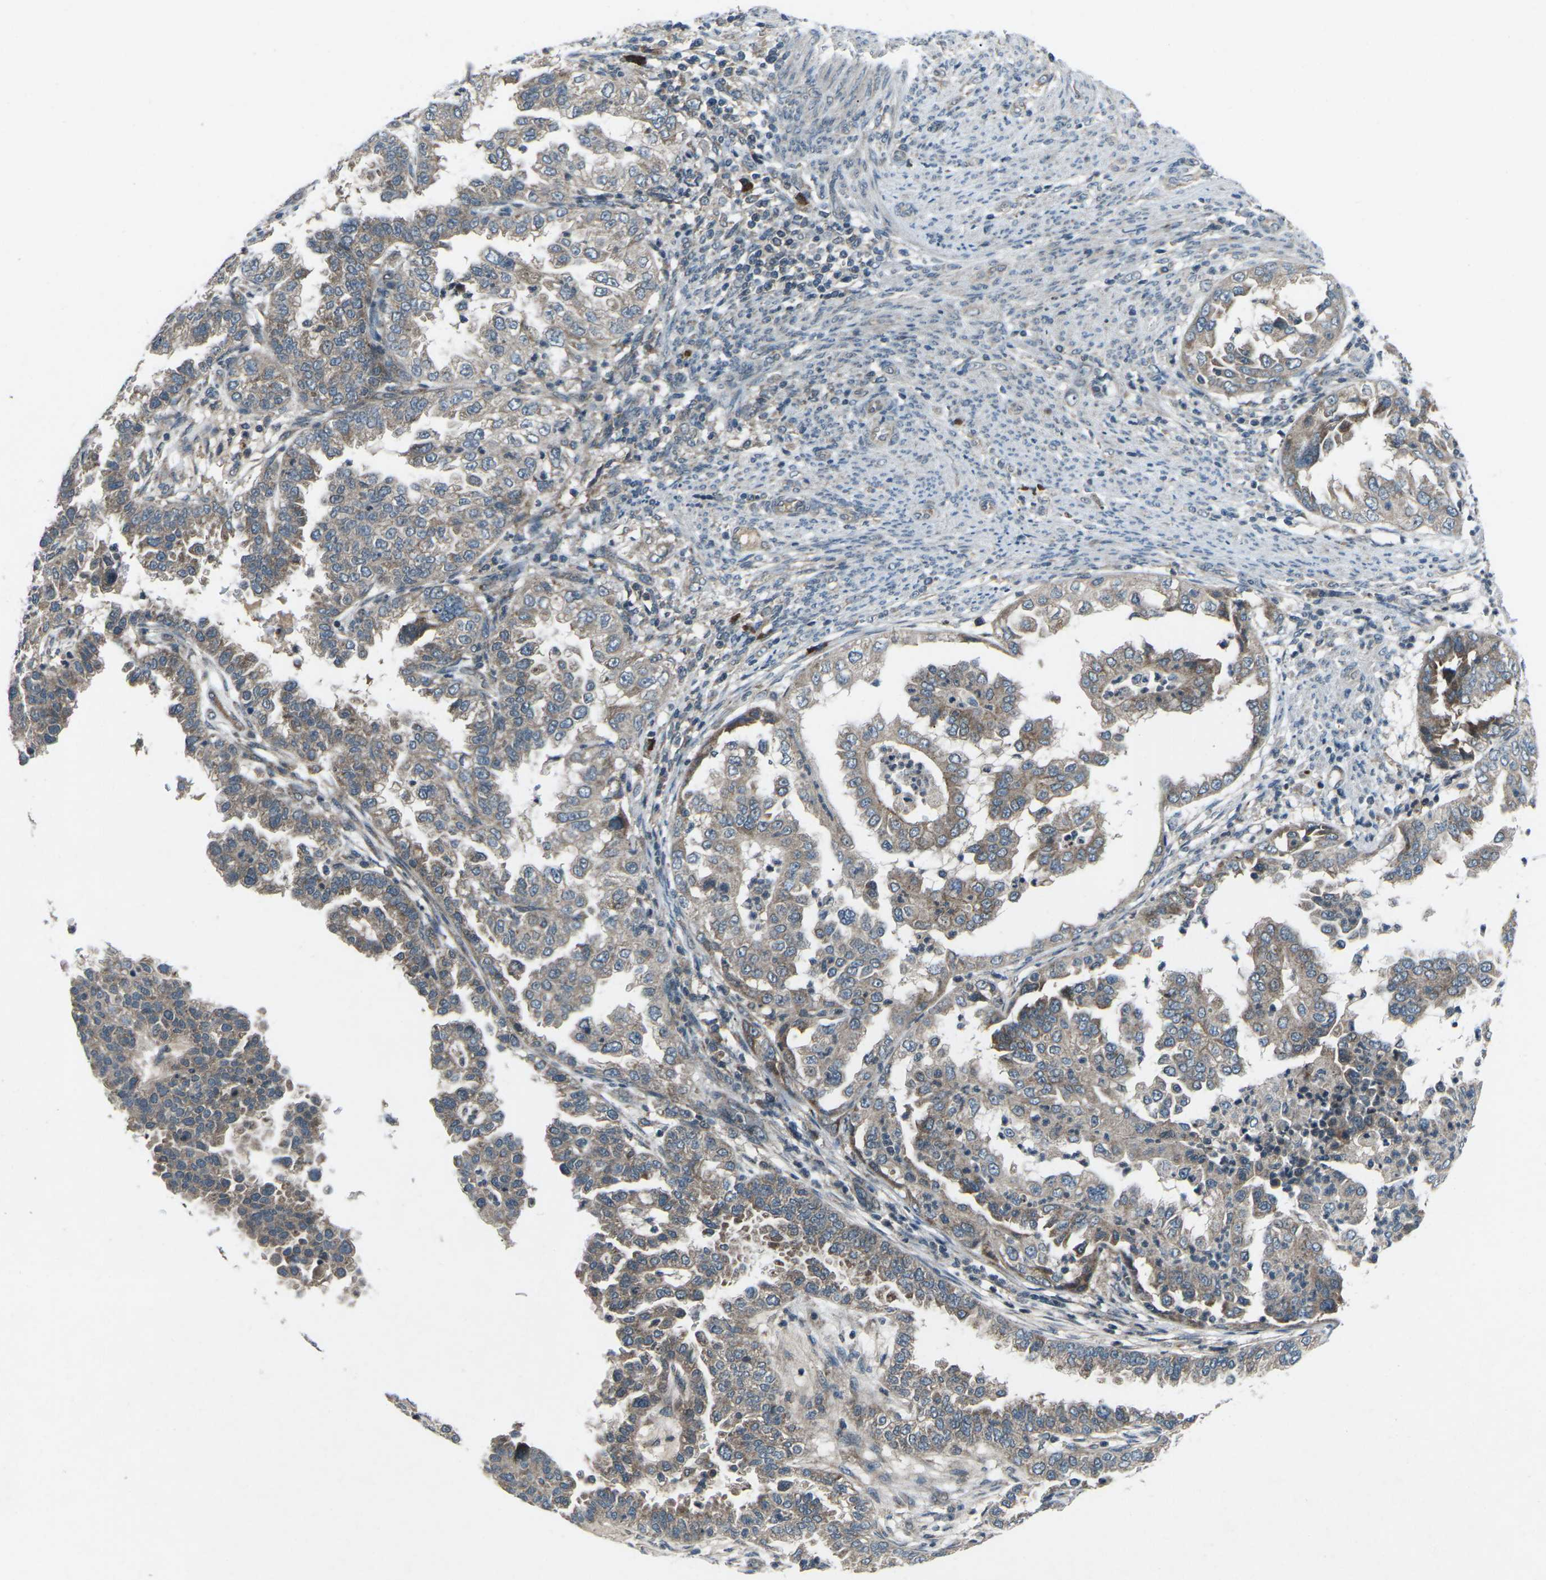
{"staining": {"intensity": "weak", "quantity": ">75%", "location": "cytoplasmic/membranous"}, "tissue": "endometrial cancer", "cell_type": "Tumor cells", "image_type": "cancer", "snomed": [{"axis": "morphology", "description": "Adenocarcinoma, NOS"}, {"axis": "topography", "description": "Endometrium"}], "caption": "This is an image of immunohistochemistry staining of endometrial cancer (adenocarcinoma), which shows weak expression in the cytoplasmic/membranous of tumor cells.", "gene": "CDK16", "patient": {"sex": "female", "age": 85}}